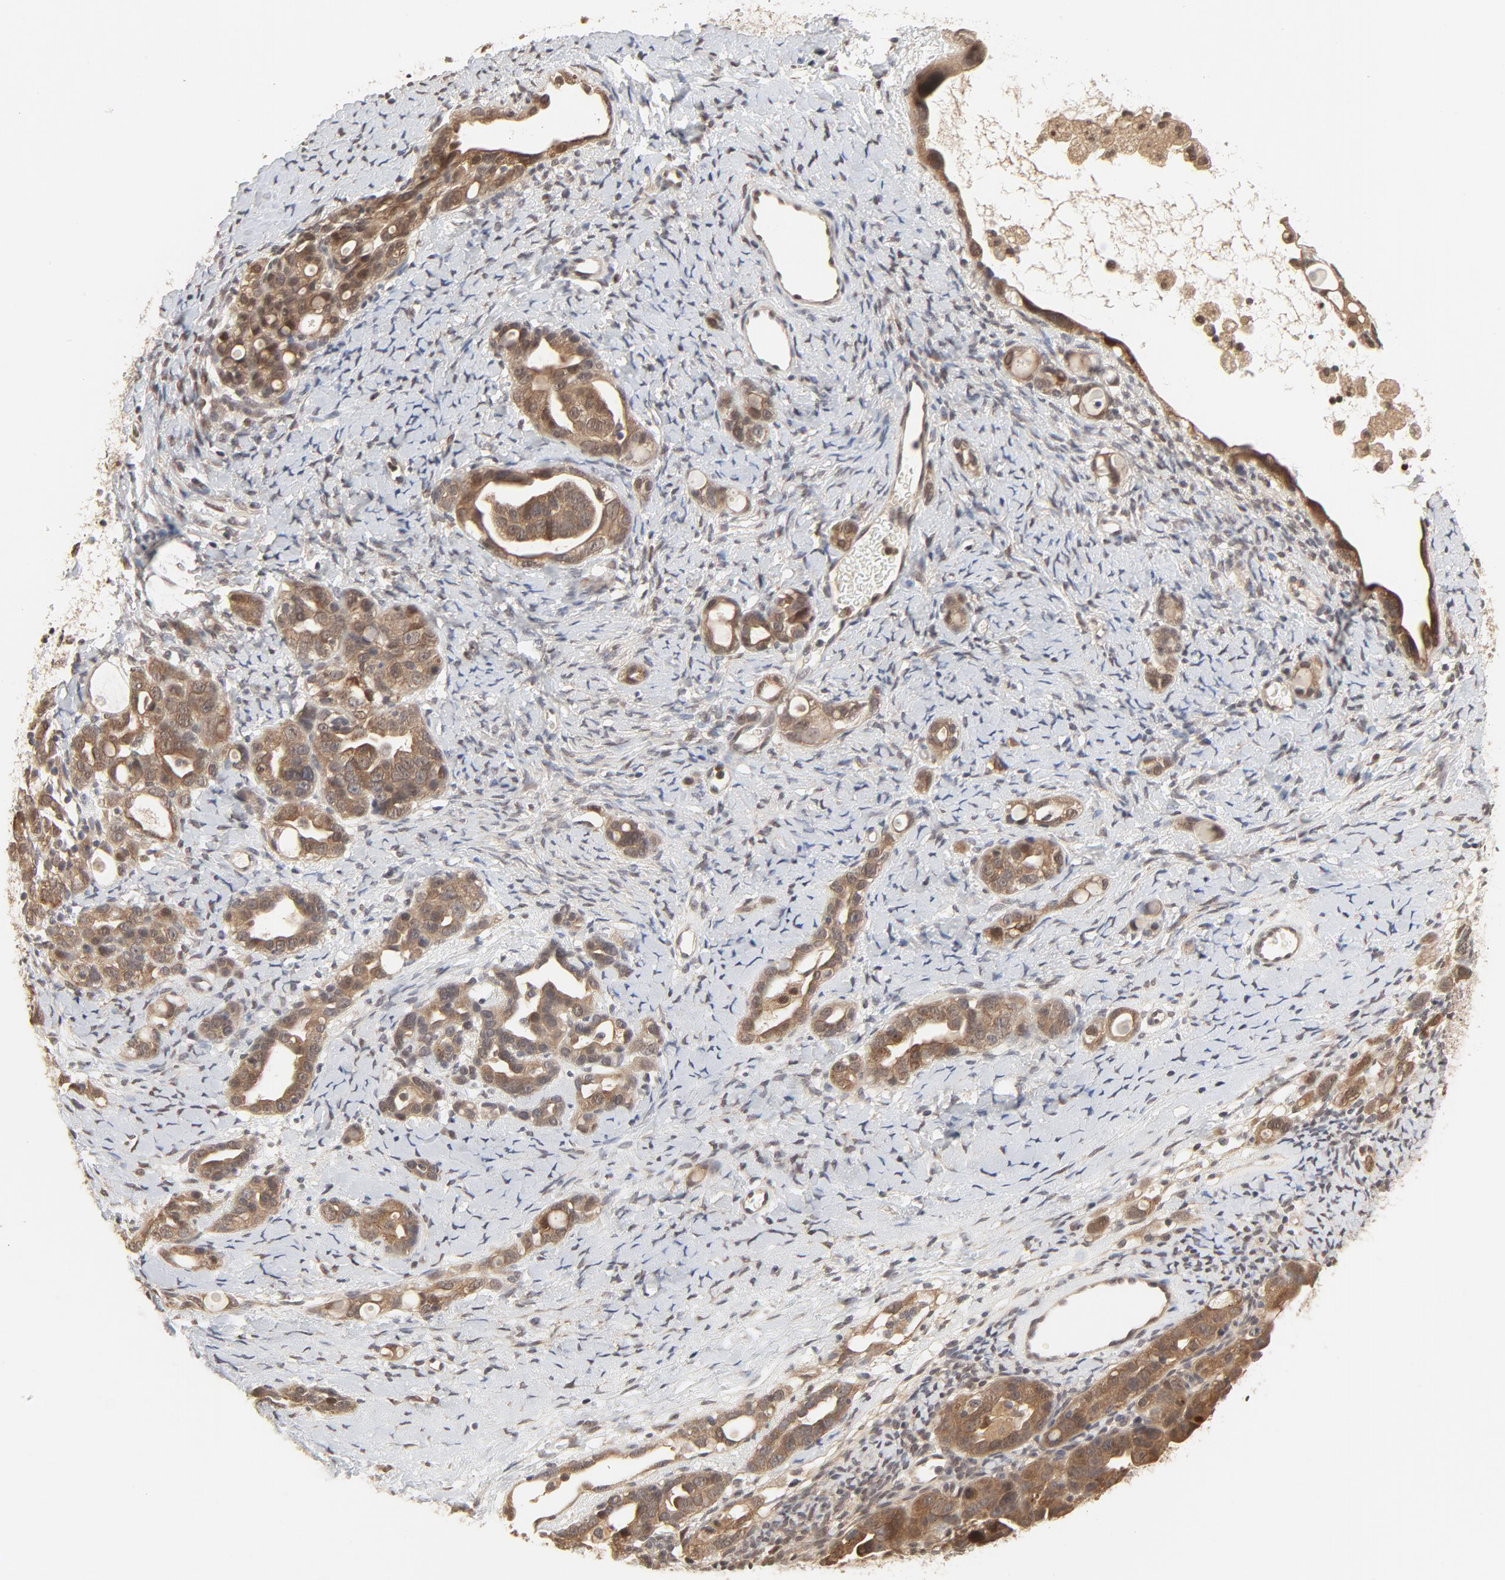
{"staining": {"intensity": "moderate", "quantity": ">75%", "location": "cytoplasmic/membranous,nuclear"}, "tissue": "ovarian cancer", "cell_type": "Tumor cells", "image_type": "cancer", "snomed": [{"axis": "morphology", "description": "Cystadenocarcinoma, serous, NOS"}, {"axis": "topography", "description": "Ovary"}], "caption": "Immunohistochemistry micrograph of neoplastic tissue: human serous cystadenocarcinoma (ovarian) stained using immunohistochemistry reveals medium levels of moderate protein expression localized specifically in the cytoplasmic/membranous and nuclear of tumor cells, appearing as a cytoplasmic/membranous and nuclear brown color.", "gene": "NEDD8", "patient": {"sex": "female", "age": 66}}